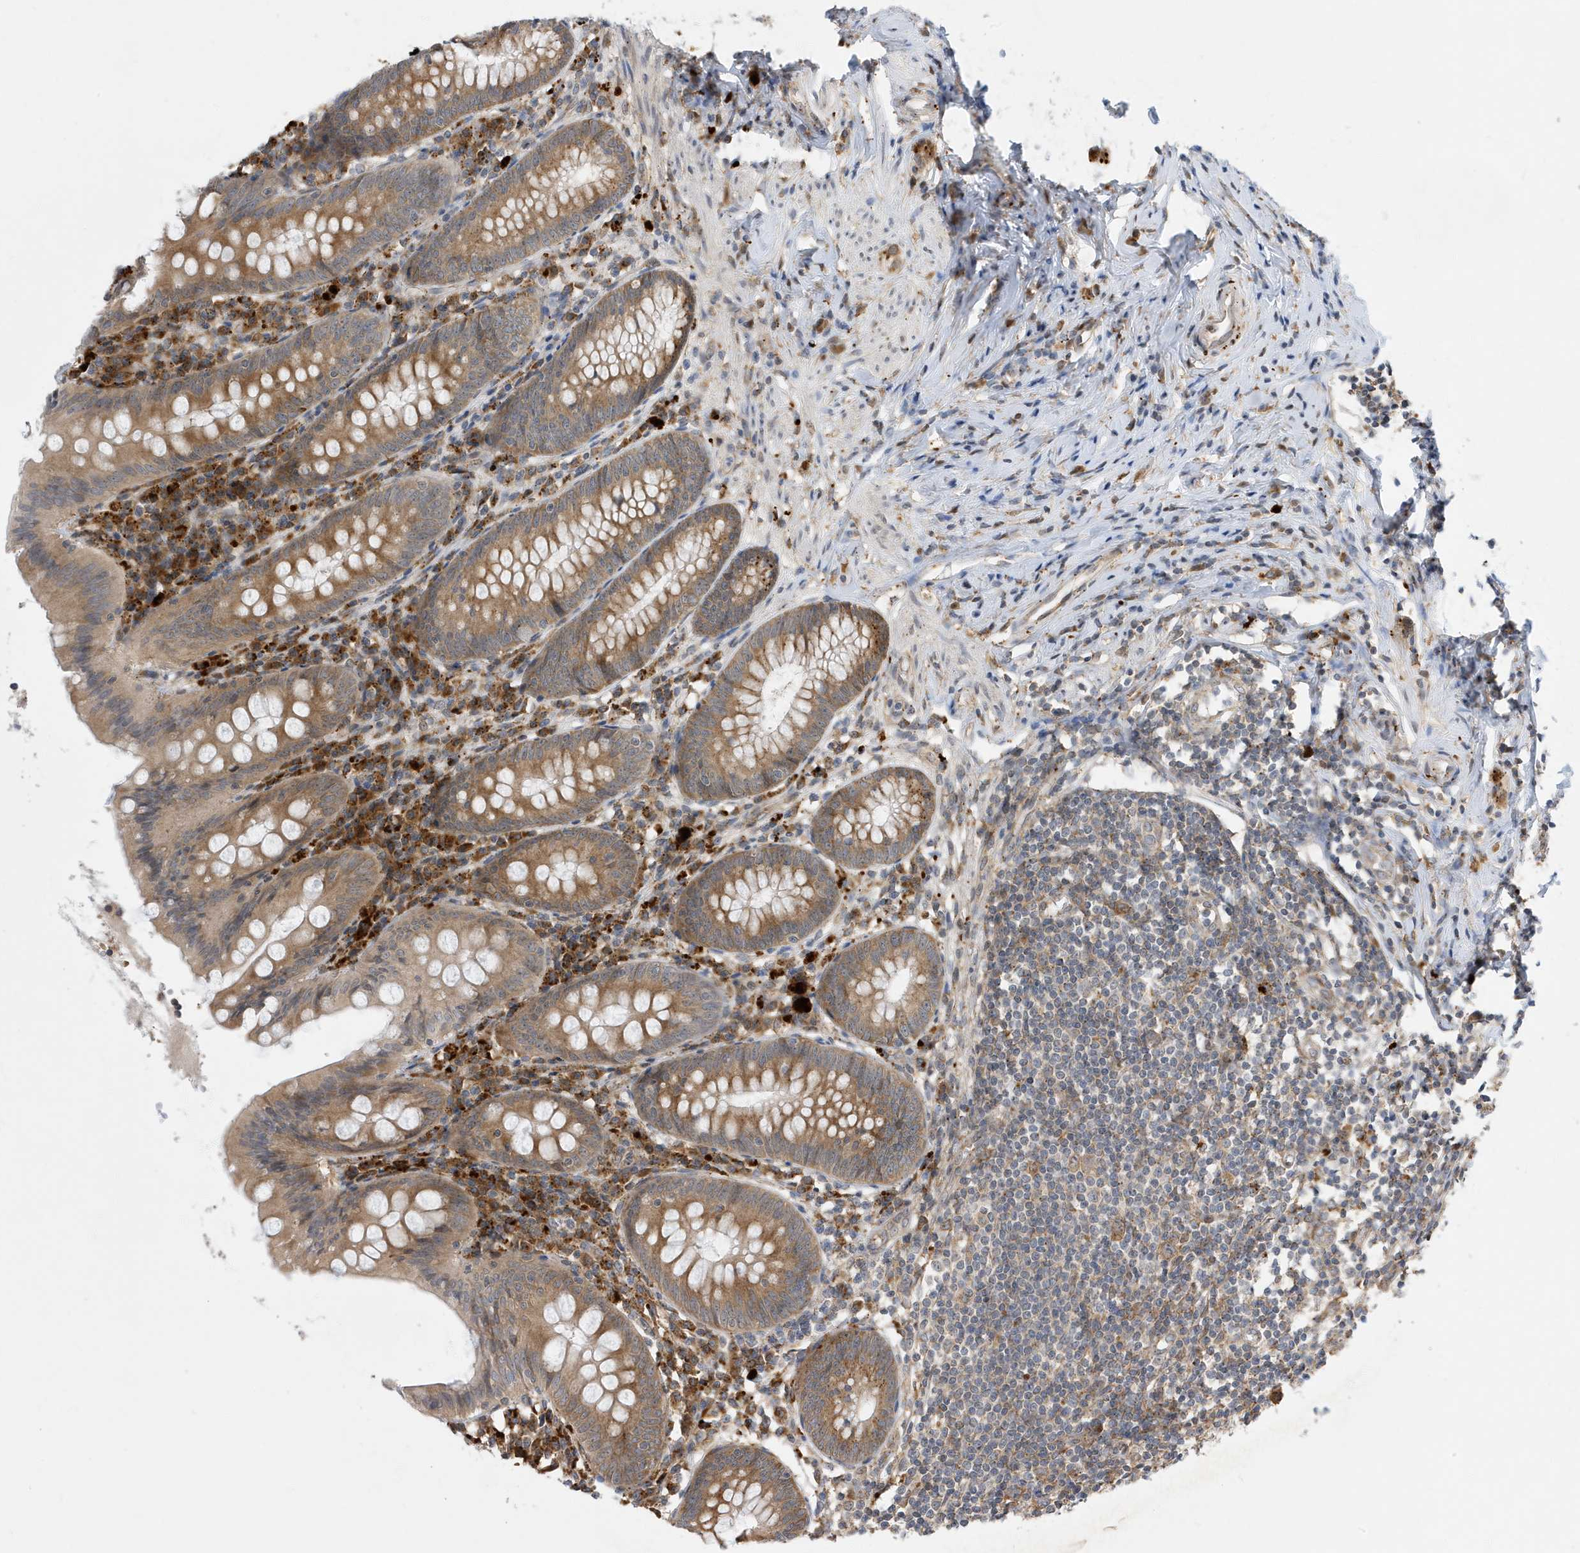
{"staining": {"intensity": "moderate", "quantity": ">75%", "location": "cytoplasmic/membranous"}, "tissue": "appendix", "cell_type": "Glandular cells", "image_type": "normal", "snomed": [{"axis": "morphology", "description": "Normal tissue, NOS"}, {"axis": "topography", "description": "Appendix"}], "caption": "DAB (3,3'-diaminobenzidine) immunohistochemical staining of benign human appendix shows moderate cytoplasmic/membranous protein expression in approximately >75% of glandular cells. (Stains: DAB (3,3'-diaminobenzidine) in brown, nuclei in blue, Microscopy: brightfield microscopy at high magnification).", "gene": "ZNF507", "patient": {"sex": "female", "age": 54}}